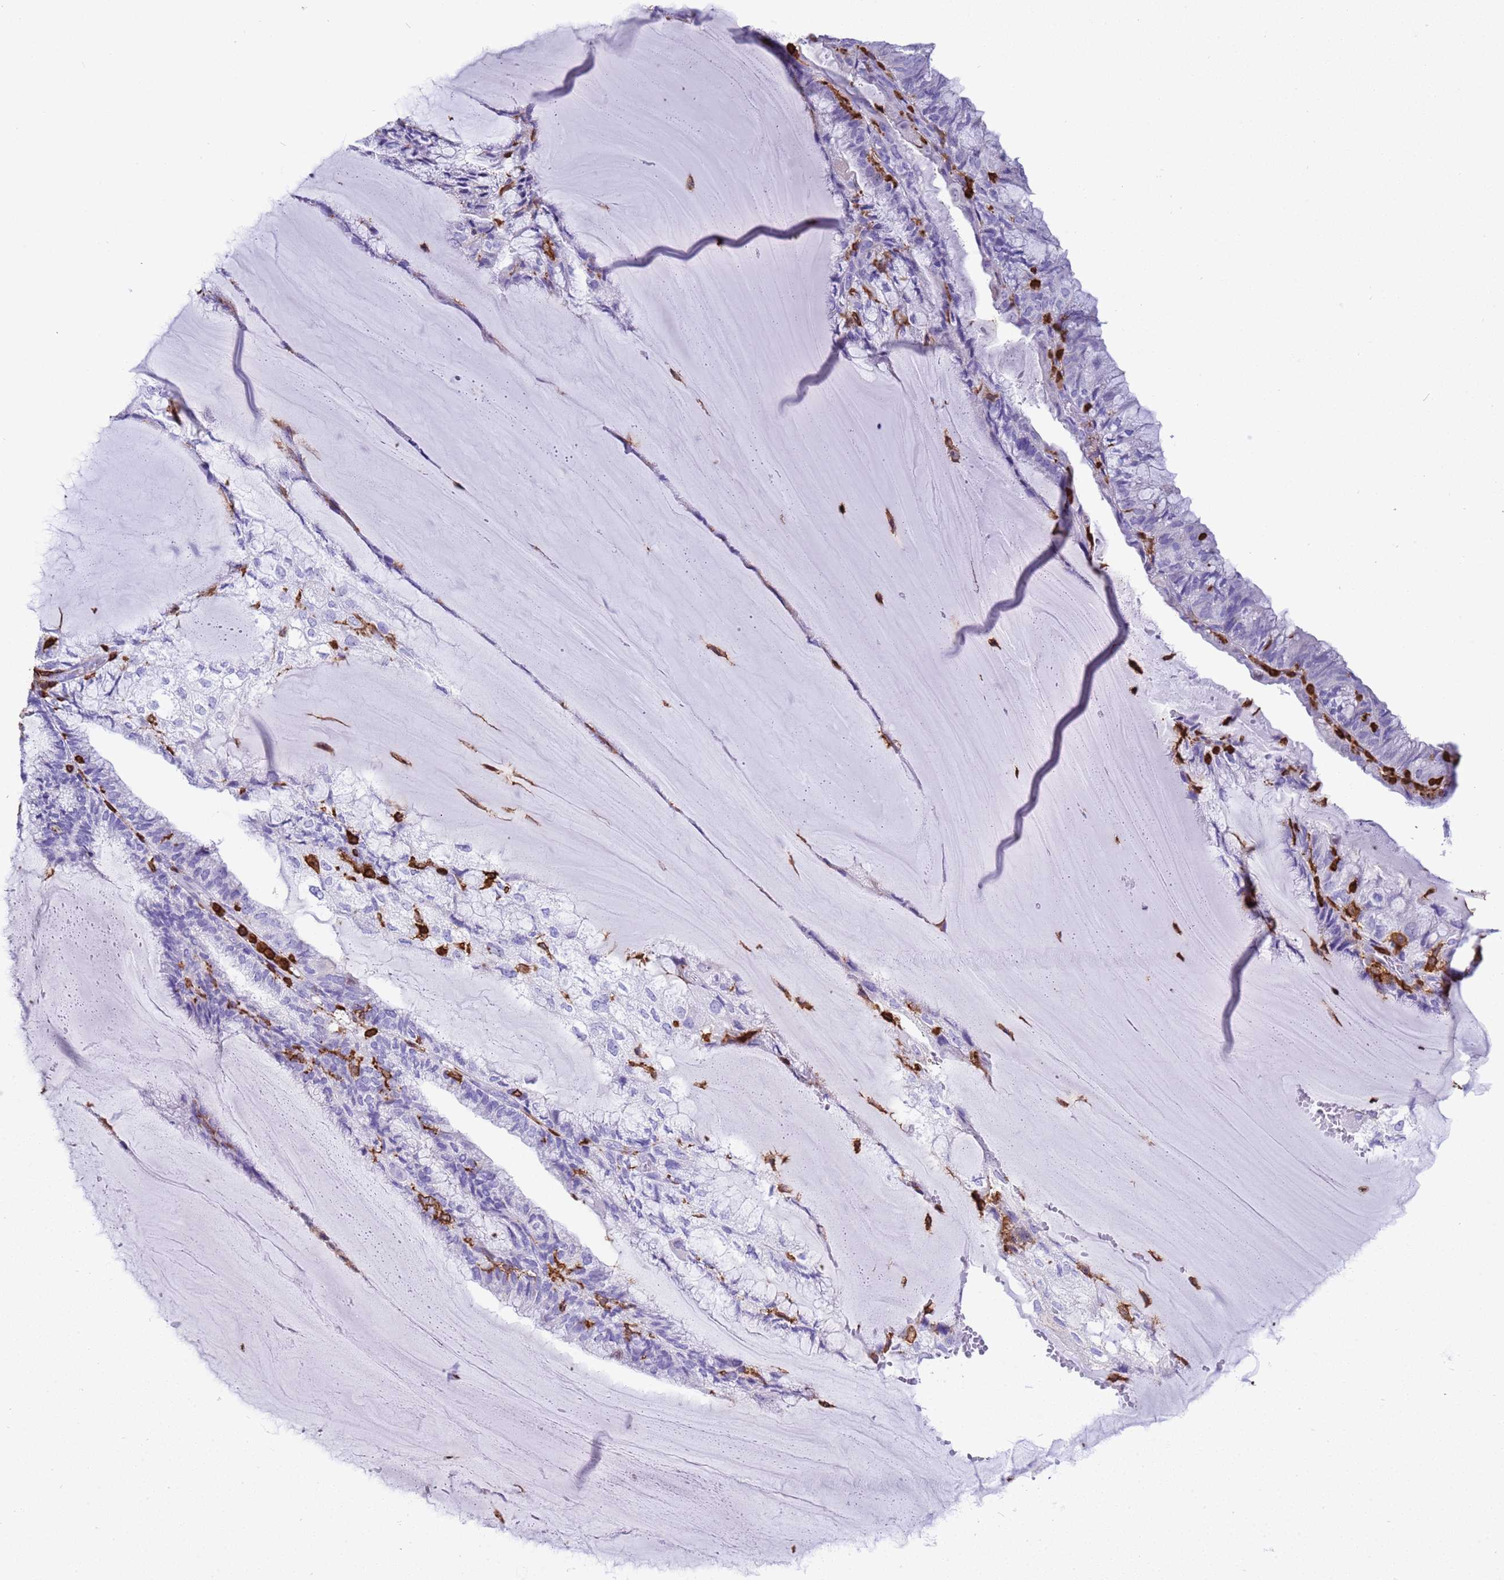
{"staining": {"intensity": "negative", "quantity": "none", "location": "none"}, "tissue": "endometrial cancer", "cell_type": "Tumor cells", "image_type": "cancer", "snomed": [{"axis": "morphology", "description": "Adenocarcinoma, NOS"}, {"axis": "topography", "description": "Endometrium"}], "caption": "A micrograph of endometrial cancer (adenocarcinoma) stained for a protein demonstrates no brown staining in tumor cells.", "gene": "IRF5", "patient": {"sex": "female", "age": 81}}